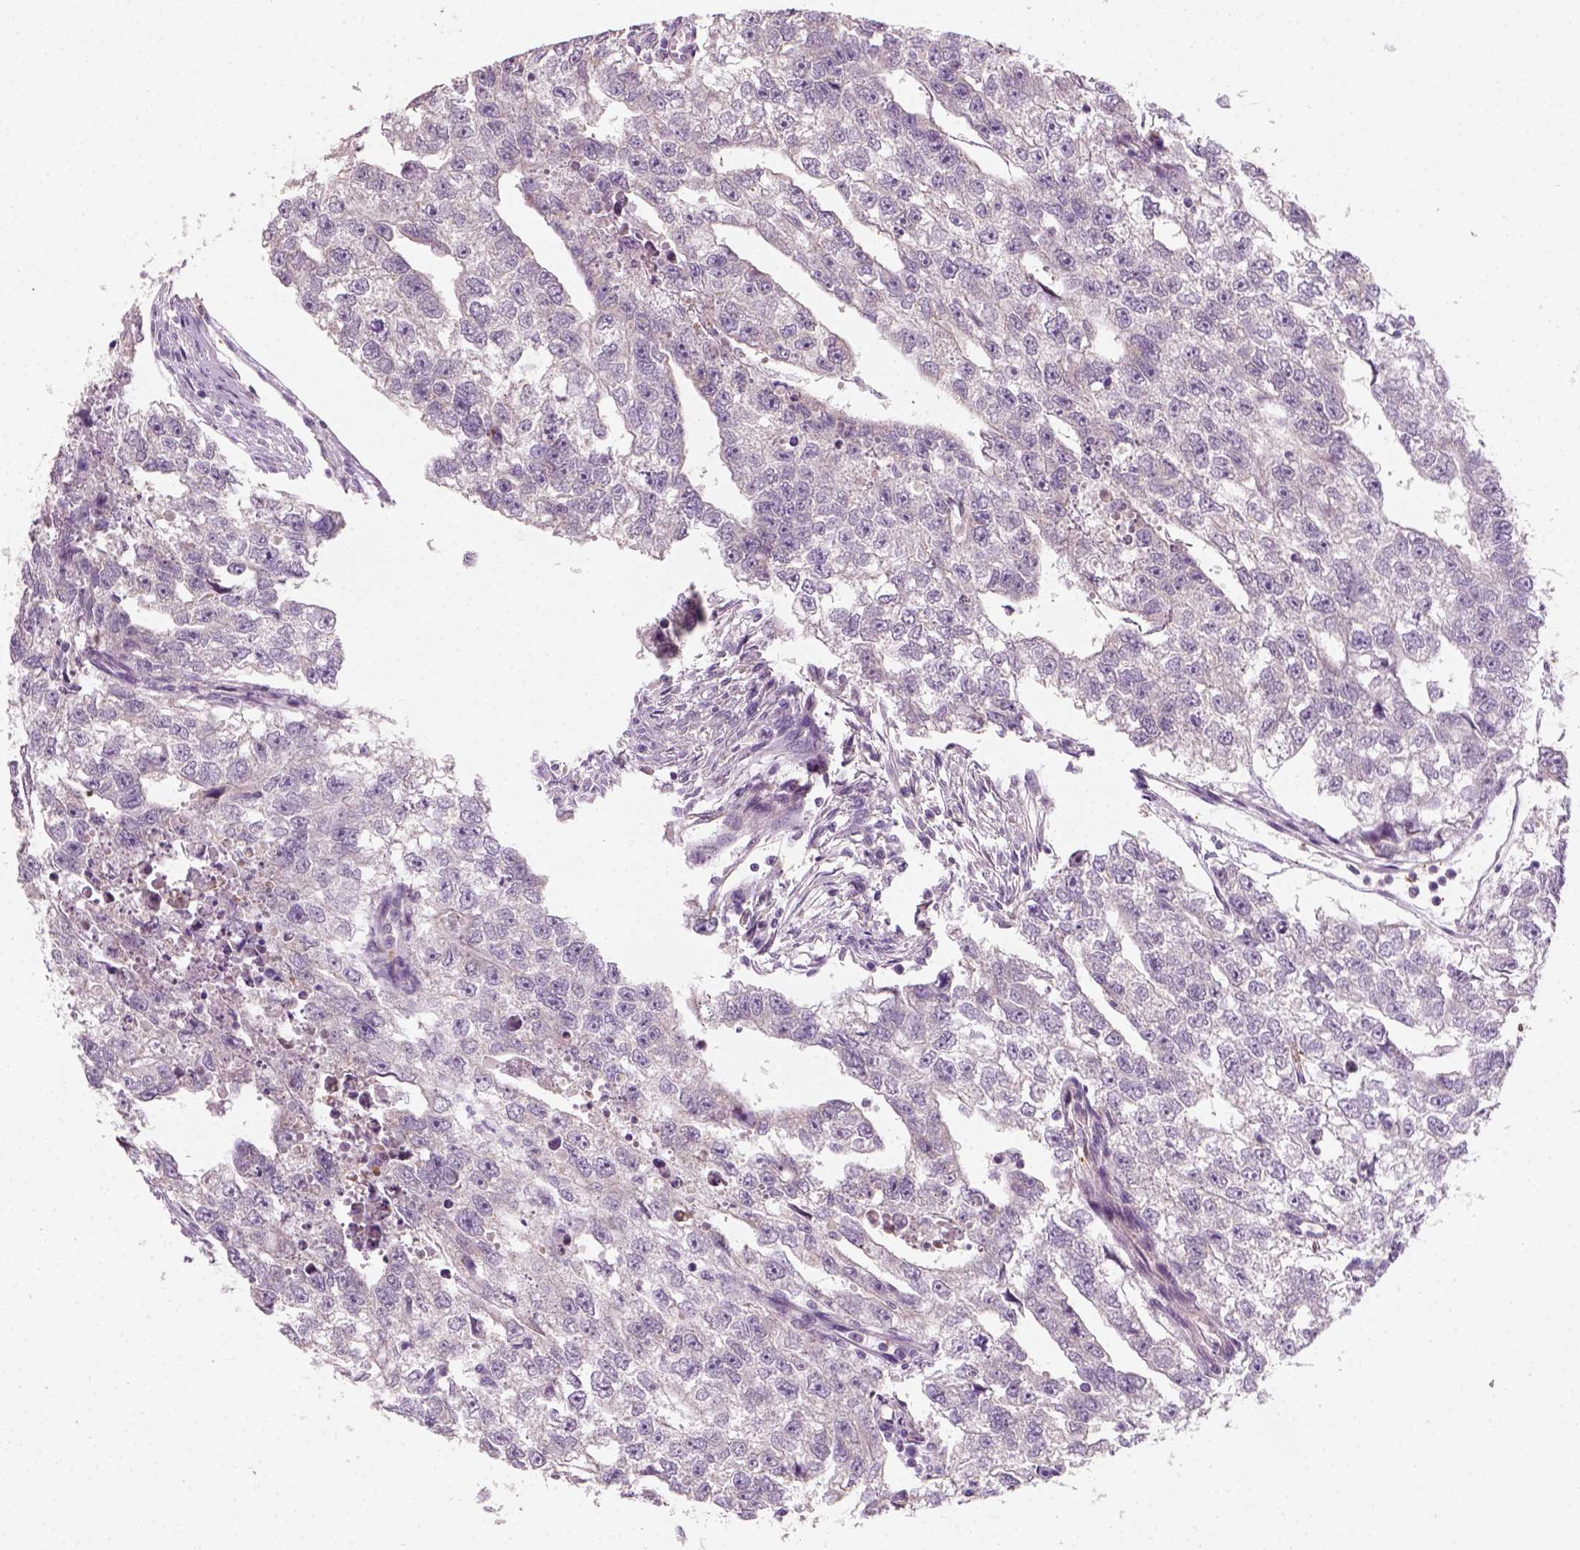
{"staining": {"intensity": "negative", "quantity": "none", "location": "none"}, "tissue": "testis cancer", "cell_type": "Tumor cells", "image_type": "cancer", "snomed": [{"axis": "morphology", "description": "Carcinoma, Embryonal, NOS"}, {"axis": "morphology", "description": "Teratoma, malignant, NOS"}, {"axis": "topography", "description": "Testis"}], "caption": "Immunohistochemical staining of human malignant teratoma (testis) exhibits no significant staining in tumor cells. (DAB IHC with hematoxylin counter stain).", "gene": "FAM163B", "patient": {"sex": "male", "age": 44}}